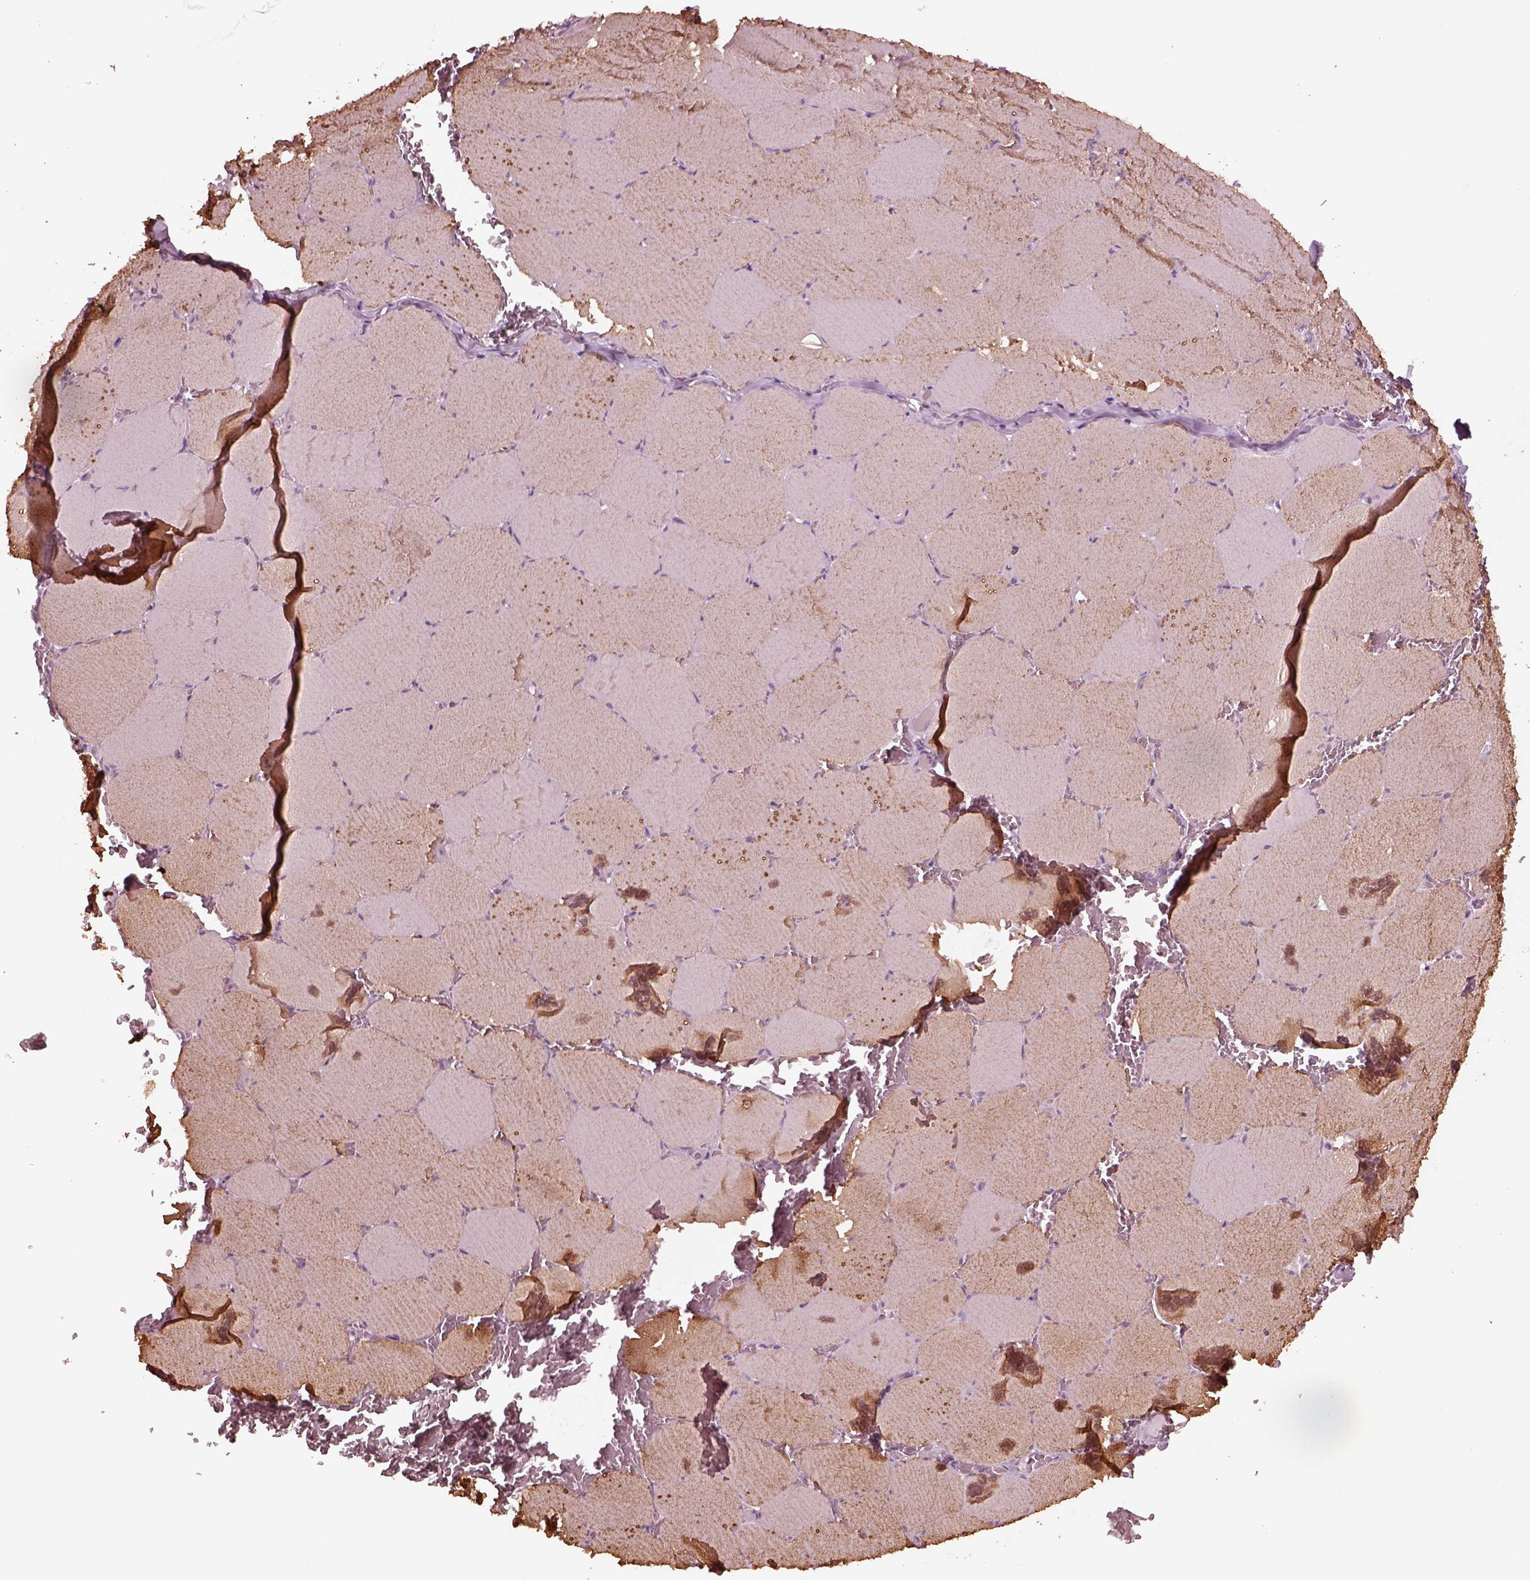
{"staining": {"intensity": "moderate", "quantity": ">75%", "location": "cytoplasmic/membranous"}, "tissue": "skeletal muscle", "cell_type": "Myocytes", "image_type": "normal", "snomed": [{"axis": "morphology", "description": "Normal tissue, NOS"}, {"axis": "morphology", "description": "Malignant melanoma, Metastatic site"}, {"axis": "topography", "description": "Skeletal muscle"}], "caption": "DAB (3,3'-diaminobenzidine) immunohistochemical staining of unremarkable human skeletal muscle displays moderate cytoplasmic/membranous protein expression in about >75% of myocytes. Using DAB (brown) and hematoxylin (blue) stains, captured at high magnification using brightfield microscopy.", "gene": "NMRK2", "patient": {"sex": "male", "age": 50}}